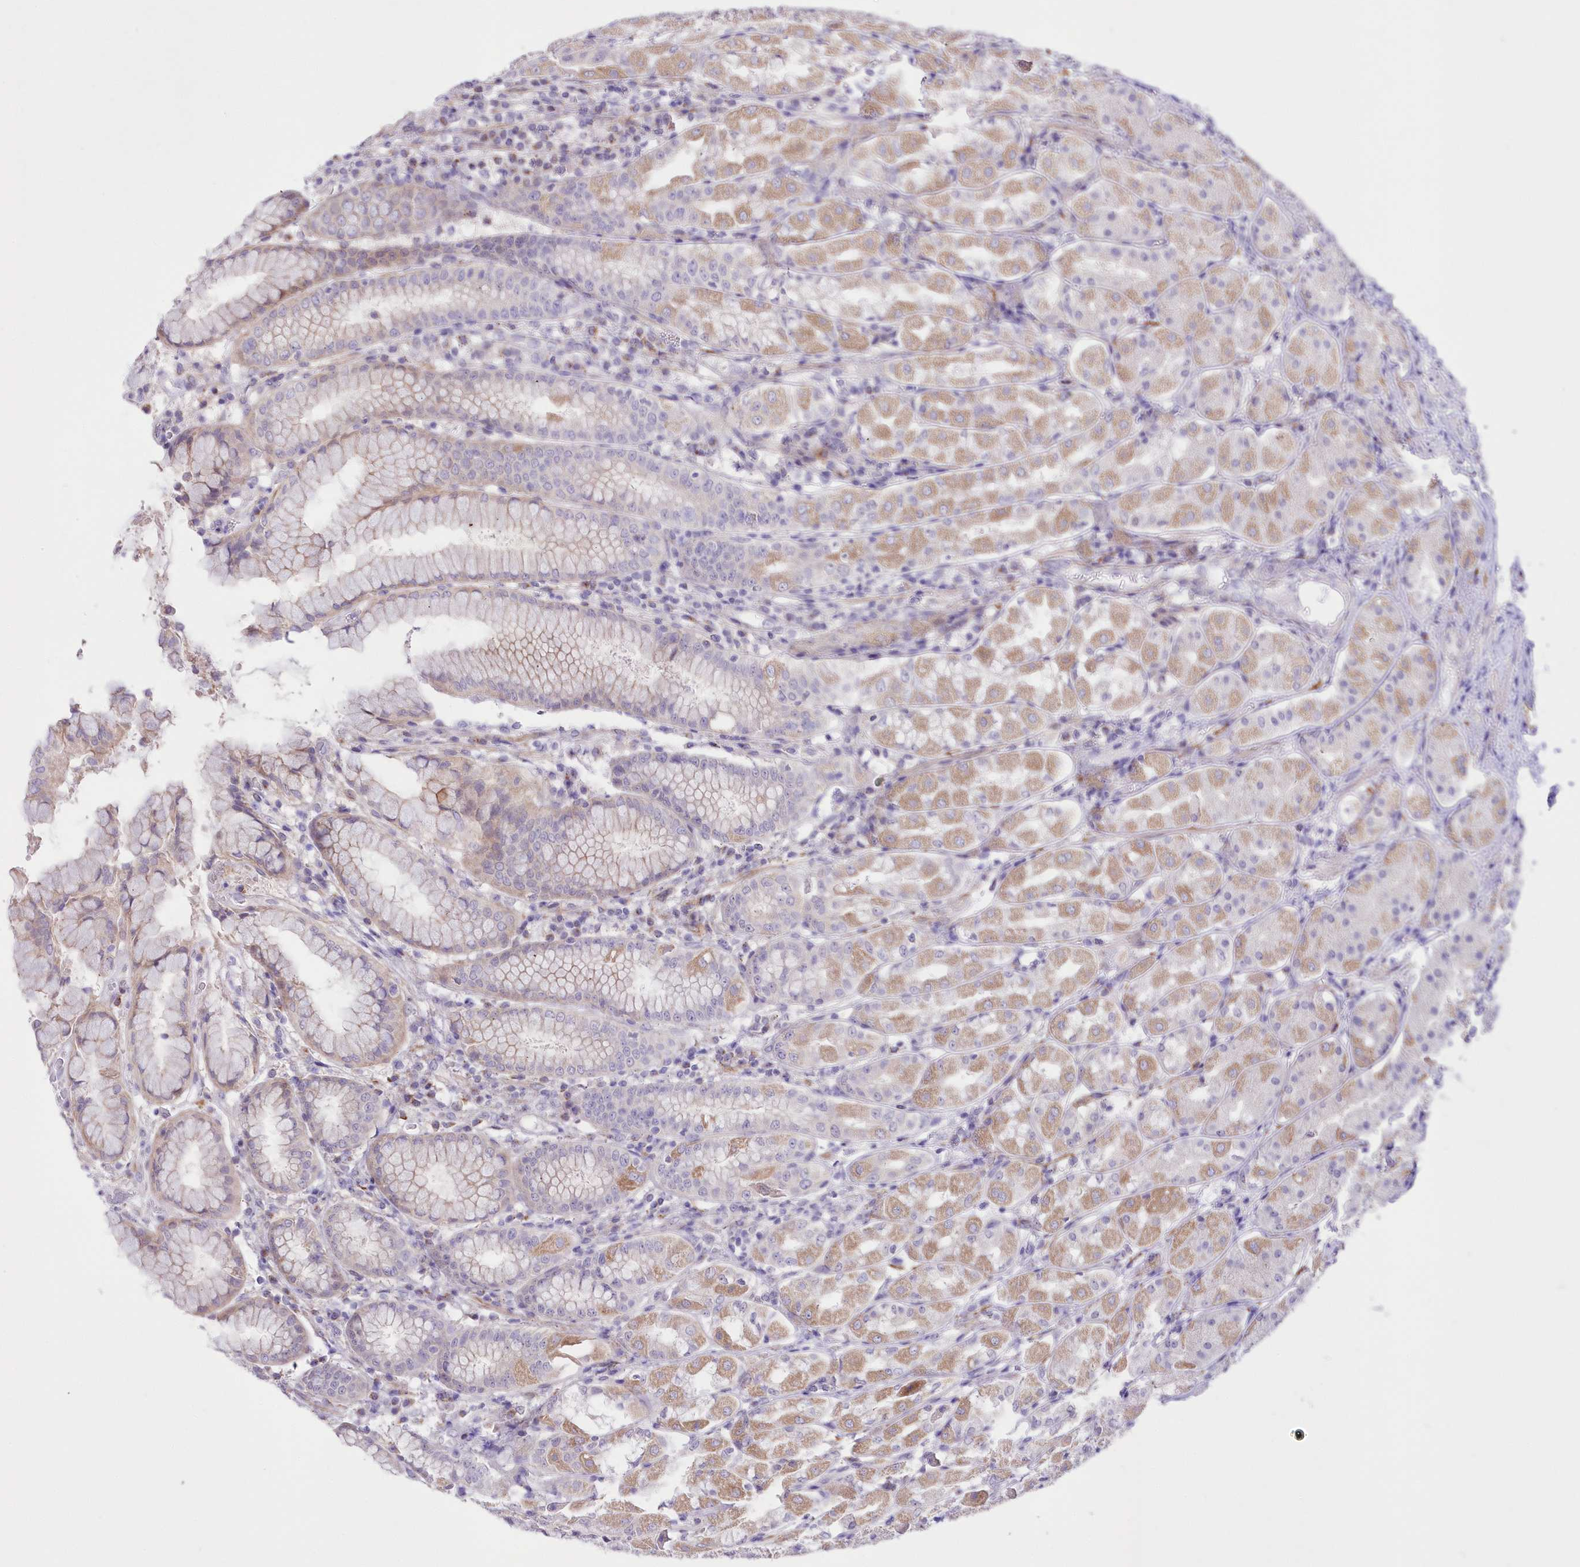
{"staining": {"intensity": "moderate", "quantity": "25%-75%", "location": "cytoplasmic/membranous"}, "tissue": "stomach", "cell_type": "Glandular cells", "image_type": "normal", "snomed": [{"axis": "morphology", "description": "Normal tissue, NOS"}, {"axis": "topography", "description": "Stomach"}, {"axis": "topography", "description": "Stomach, lower"}], "caption": "Moderate cytoplasmic/membranous staining is seen in approximately 25%-75% of glandular cells in normal stomach.", "gene": "FAM241B", "patient": {"sex": "female", "age": 56}}